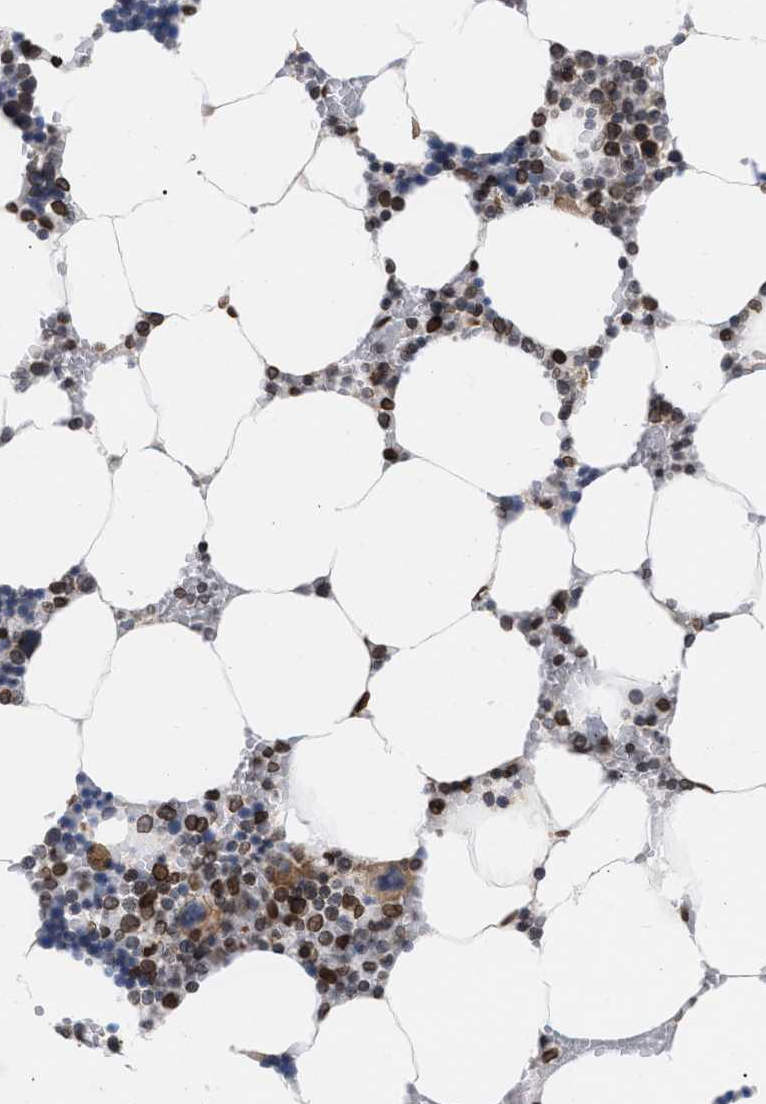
{"staining": {"intensity": "strong", "quantity": "25%-75%", "location": "cytoplasmic/membranous,nuclear"}, "tissue": "bone marrow", "cell_type": "Hematopoietic cells", "image_type": "normal", "snomed": [{"axis": "morphology", "description": "Normal tissue, NOS"}, {"axis": "topography", "description": "Bone marrow"}], "caption": "Hematopoietic cells show strong cytoplasmic/membranous,nuclear staining in approximately 25%-75% of cells in unremarkable bone marrow. The staining is performed using DAB brown chromogen to label protein expression. The nuclei are counter-stained blue using hematoxylin.", "gene": "TPR", "patient": {"sex": "male", "age": 70}}